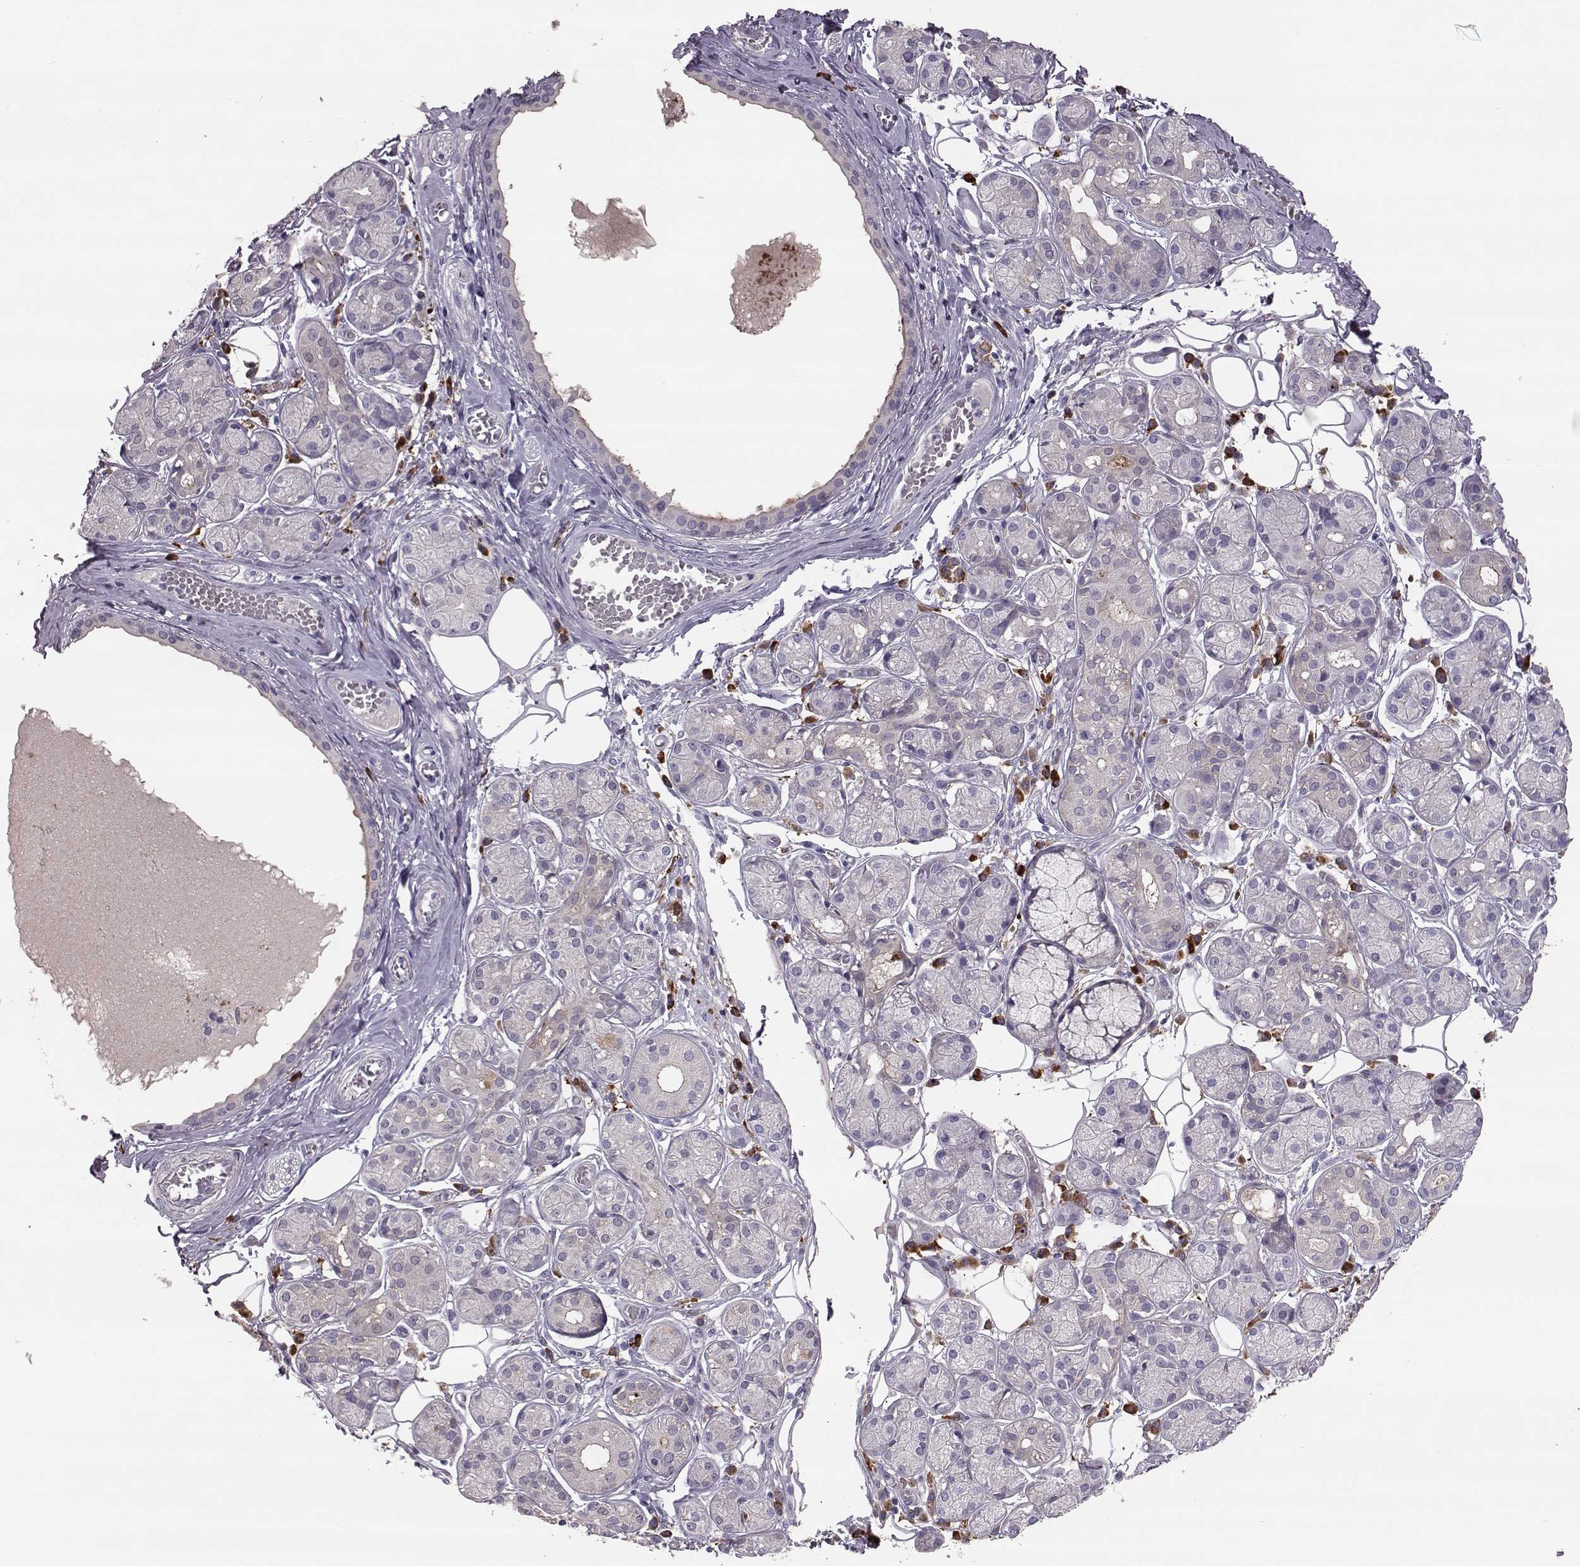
{"staining": {"intensity": "negative", "quantity": "none", "location": "none"}, "tissue": "salivary gland", "cell_type": "Glandular cells", "image_type": "normal", "snomed": [{"axis": "morphology", "description": "Normal tissue, NOS"}, {"axis": "topography", "description": "Salivary gland"}, {"axis": "topography", "description": "Peripheral nerve tissue"}], "caption": "Glandular cells show no significant protein expression in benign salivary gland. (Stains: DAB (3,3'-diaminobenzidine) immunohistochemistry with hematoxylin counter stain, Microscopy: brightfield microscopy at high magnification).", "gene": "ADGRG5", "patient": {"sex": "male", "age": 71}}